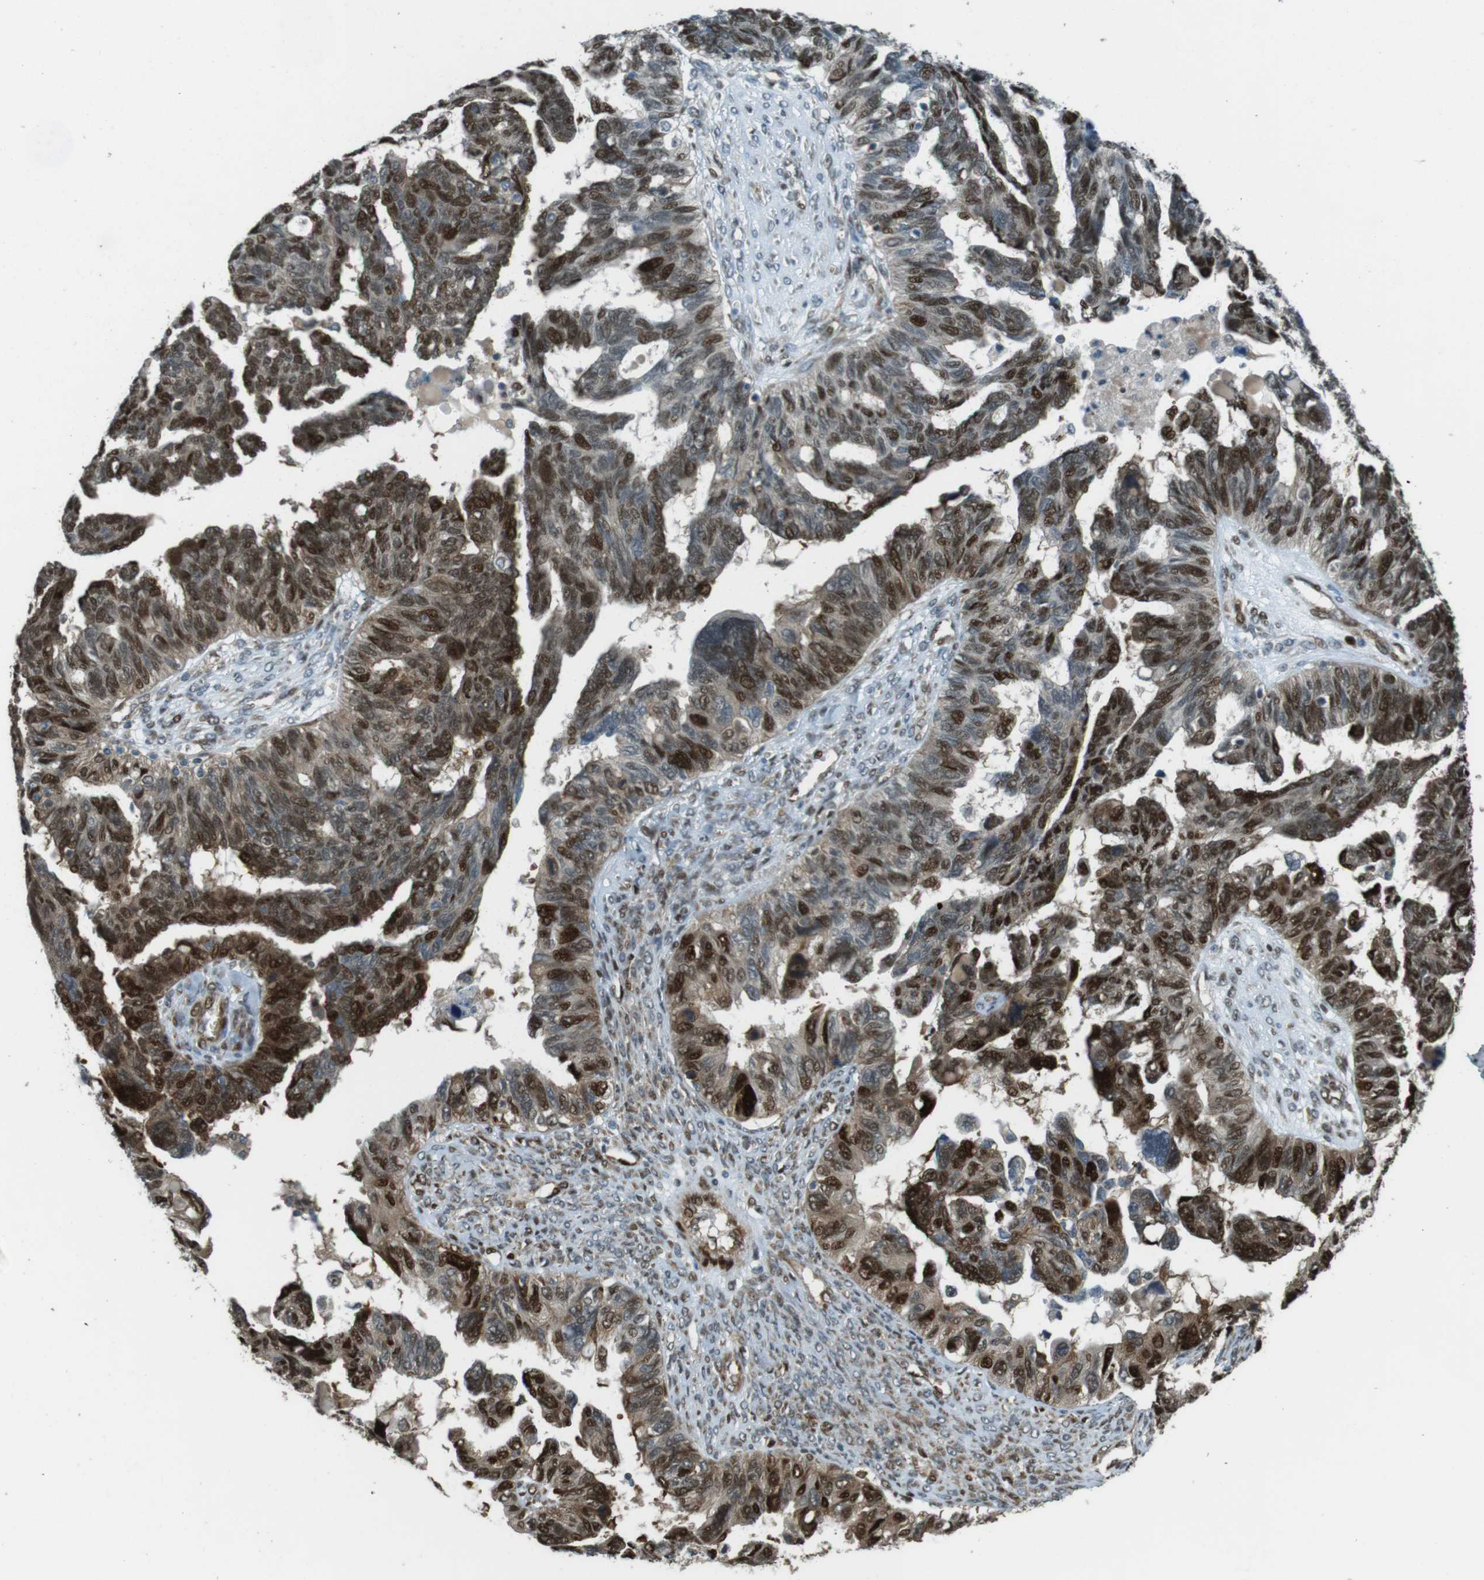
{"staining": {"intensity": "strong", "quantity": "25%-75%", "location": "nuclear"}, "tissue": "ovarian cancer", "cell_type": "Tumor cells", "image_type": "cancer", "snomed": [{"axis": "morphology", "description": "Cystadenocarcinoma, serous, NOS"}, {"axis": "topography", "description": "Ovary"}], "caption": "Serous cystadenocarcinoma (ovarian) stained with a protein marker displays strong staining in tumor cells.", "gene": "ZNF330", "patient": {"sex": "female", "age": 79}}